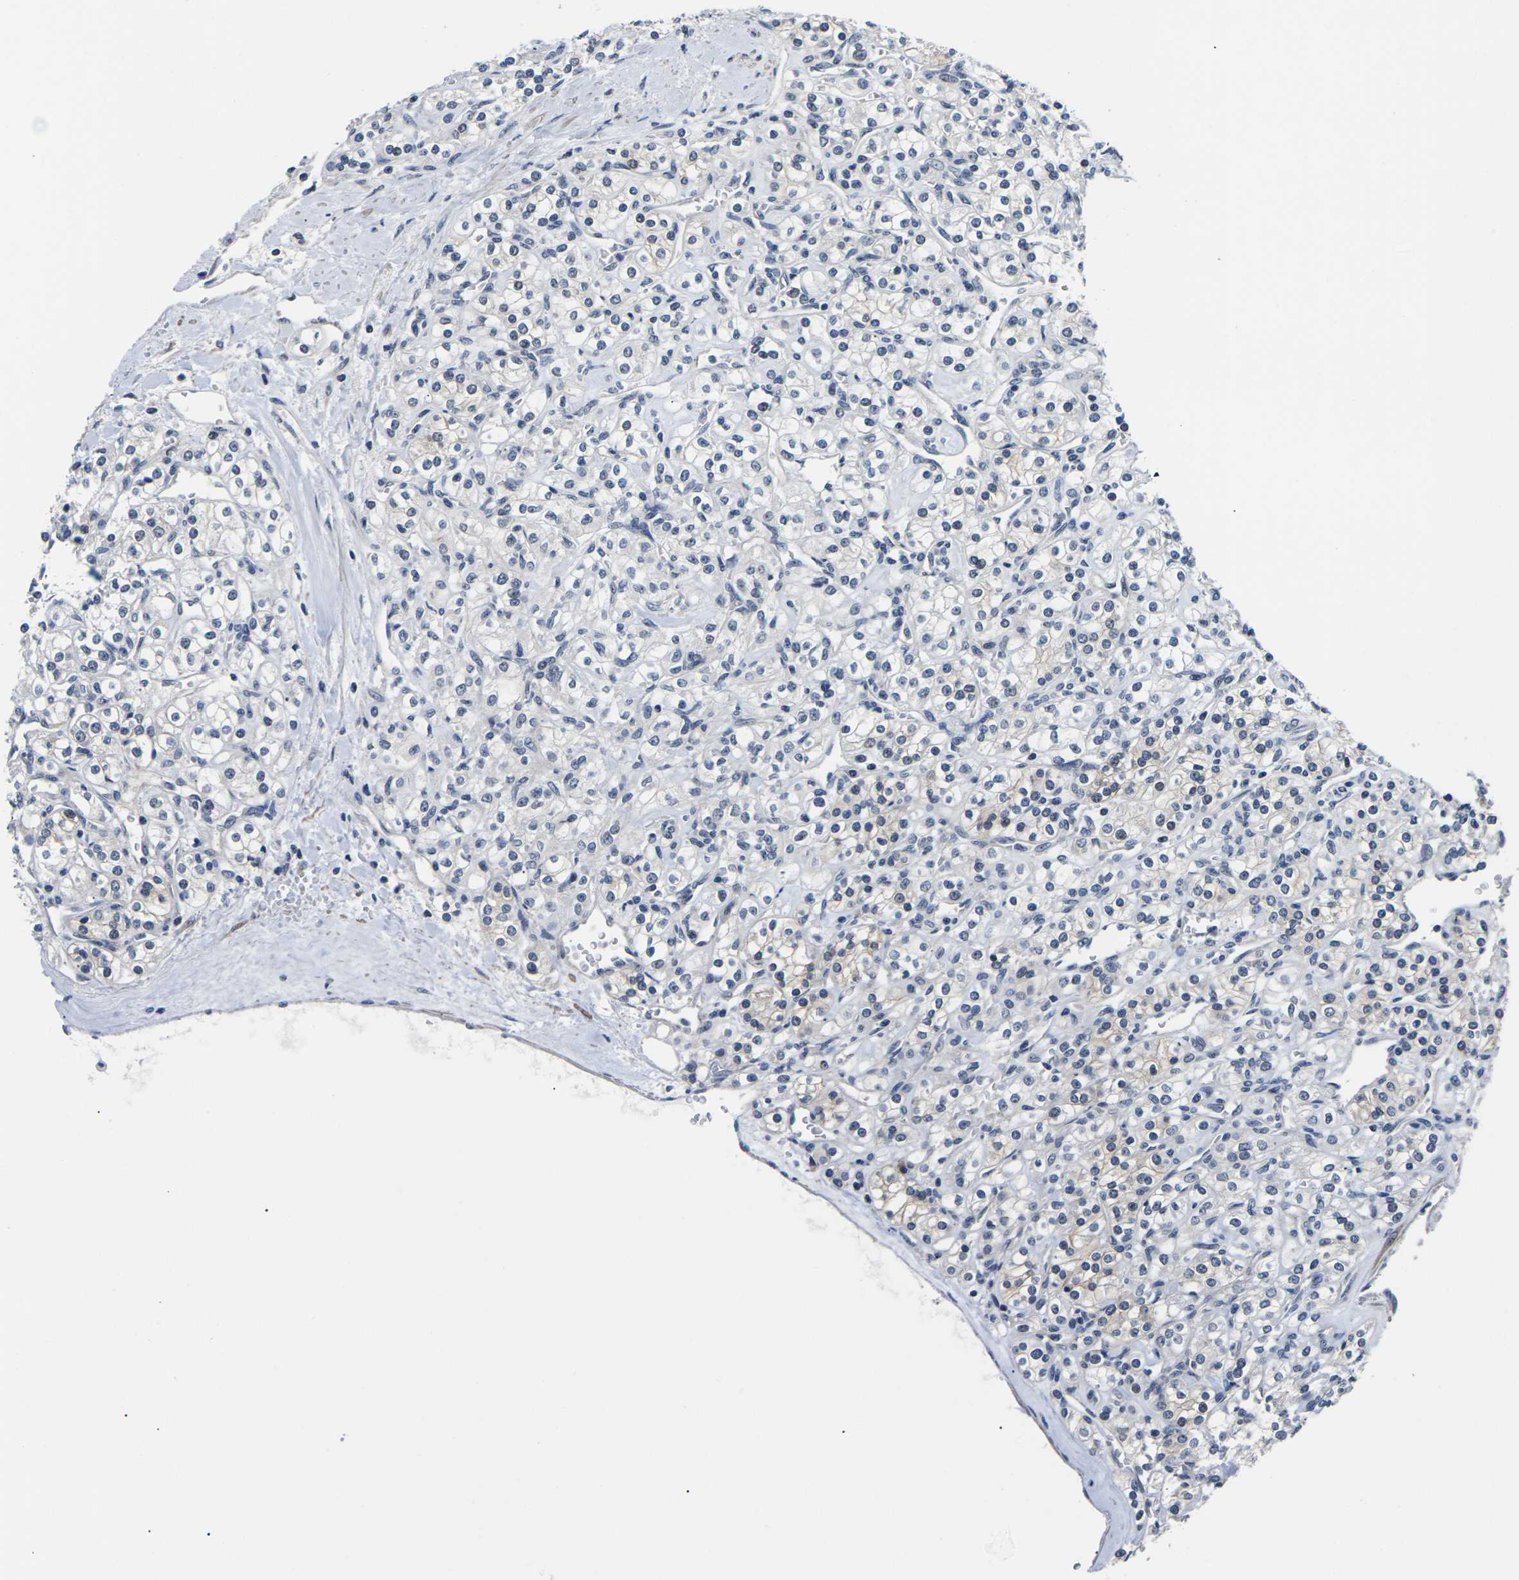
{"staining": {"intensity": "weak", "quantity": "<25%", "location": "cytoplasmic/membranous"}, "tissue": "renal cancer", "cell_type": "Tumor cells", "image_type": "cancer", "snomed": [{"axis": "morphology", "description": "Adenocarcinoma, NOS"}, {"axis": "topography", "description": "Kidney"}], "caption": "An immunohistochemistry (IHC) photomicrograph of adenocarcinoma (renal) is shown. There is no staining in tumor cells of adenocarcinoma (renal). (DAB (3,3'-diaminobenzidine) immunohistochemistry (IHC) with hematoxylin counter stain).", "gene": "ST6GAL2", "patient": {"sex": "male", "age": 77}}